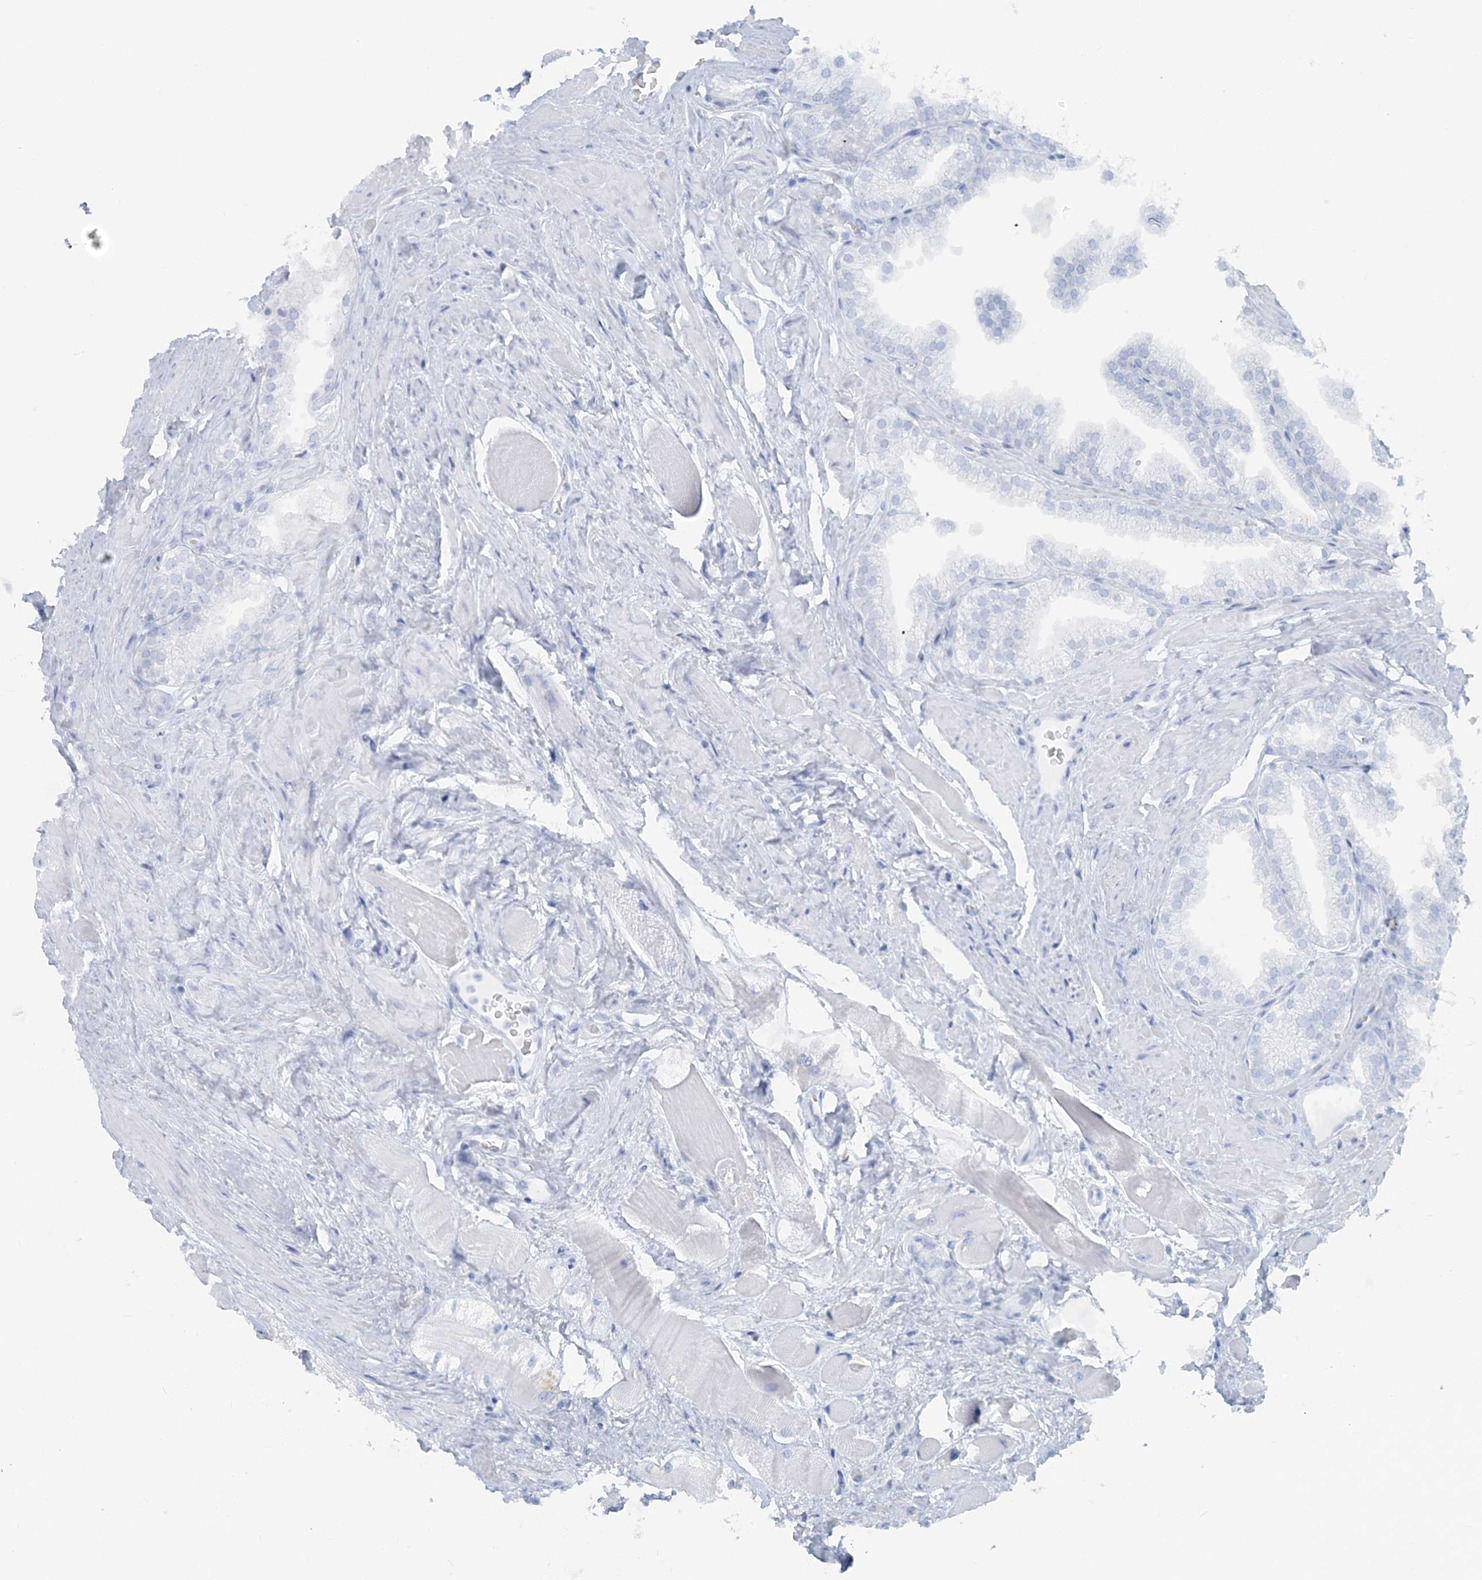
{"staining": {"intensity": "negative", "quantity": "none", "location": "none"}, "tissue": "prostate cancer", "cell_type": "Tumor cells", "image_type": "cancer", "snomed": [{"axis": "morphology", "description": "Adenocarcinoma, High grade"}, {"axis": "topography", "description": "Prostate"}], "caption": "Tumor cells are negative for brown protein staining in prostate cancer (adenocarcinoma (high-grade)). Nuclei are stained in blue.", "gene": "ATP11A", "patient": {"sex": "male", "age": 58}}